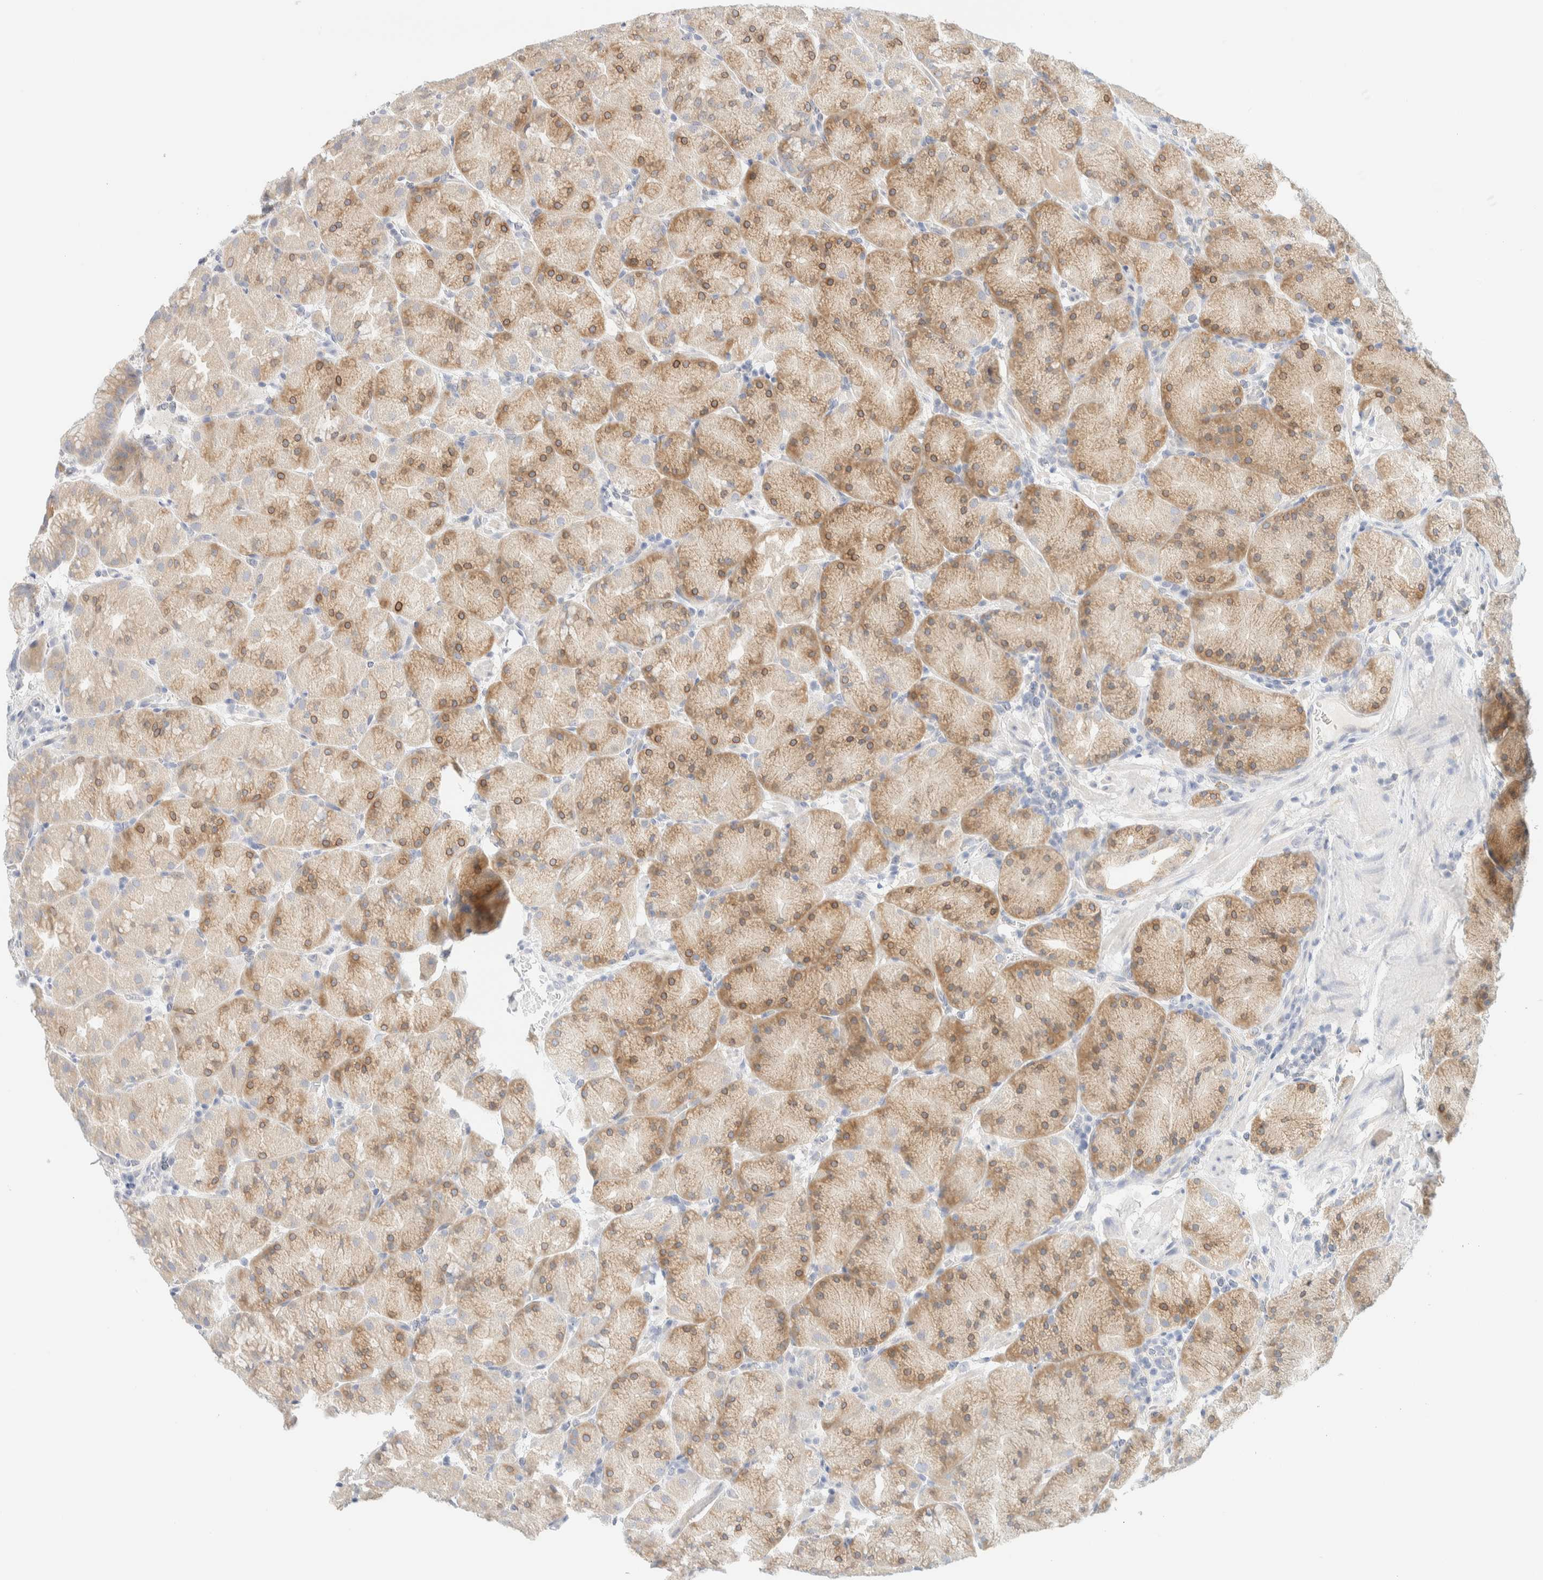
{"staining": {"intensity": "moderate", "quantity": ">75%", "location": "cytoplasmic/membranous"}, "tissue": "stomach", "cell_type": "Glandular cells", "image_type": "normal", "snomed": [{"axis": "morphology", "description": "Normal tissue, NOS"}, {"axis": "topography", "description": "Stomach, upper"}, {"axis": "topography", "description": "Stomach"}], "caption": "IHC image of normal stomach: human stomach stained using IHC demonstrates medium levels of moderate protein expression localized specifically in the cytoplasmic/membranous of glandular cells, appearing as a cytoplasmic/membranous brown color.", "gene": "NT5C", "patient": {"sex": "male", "age": 48}}